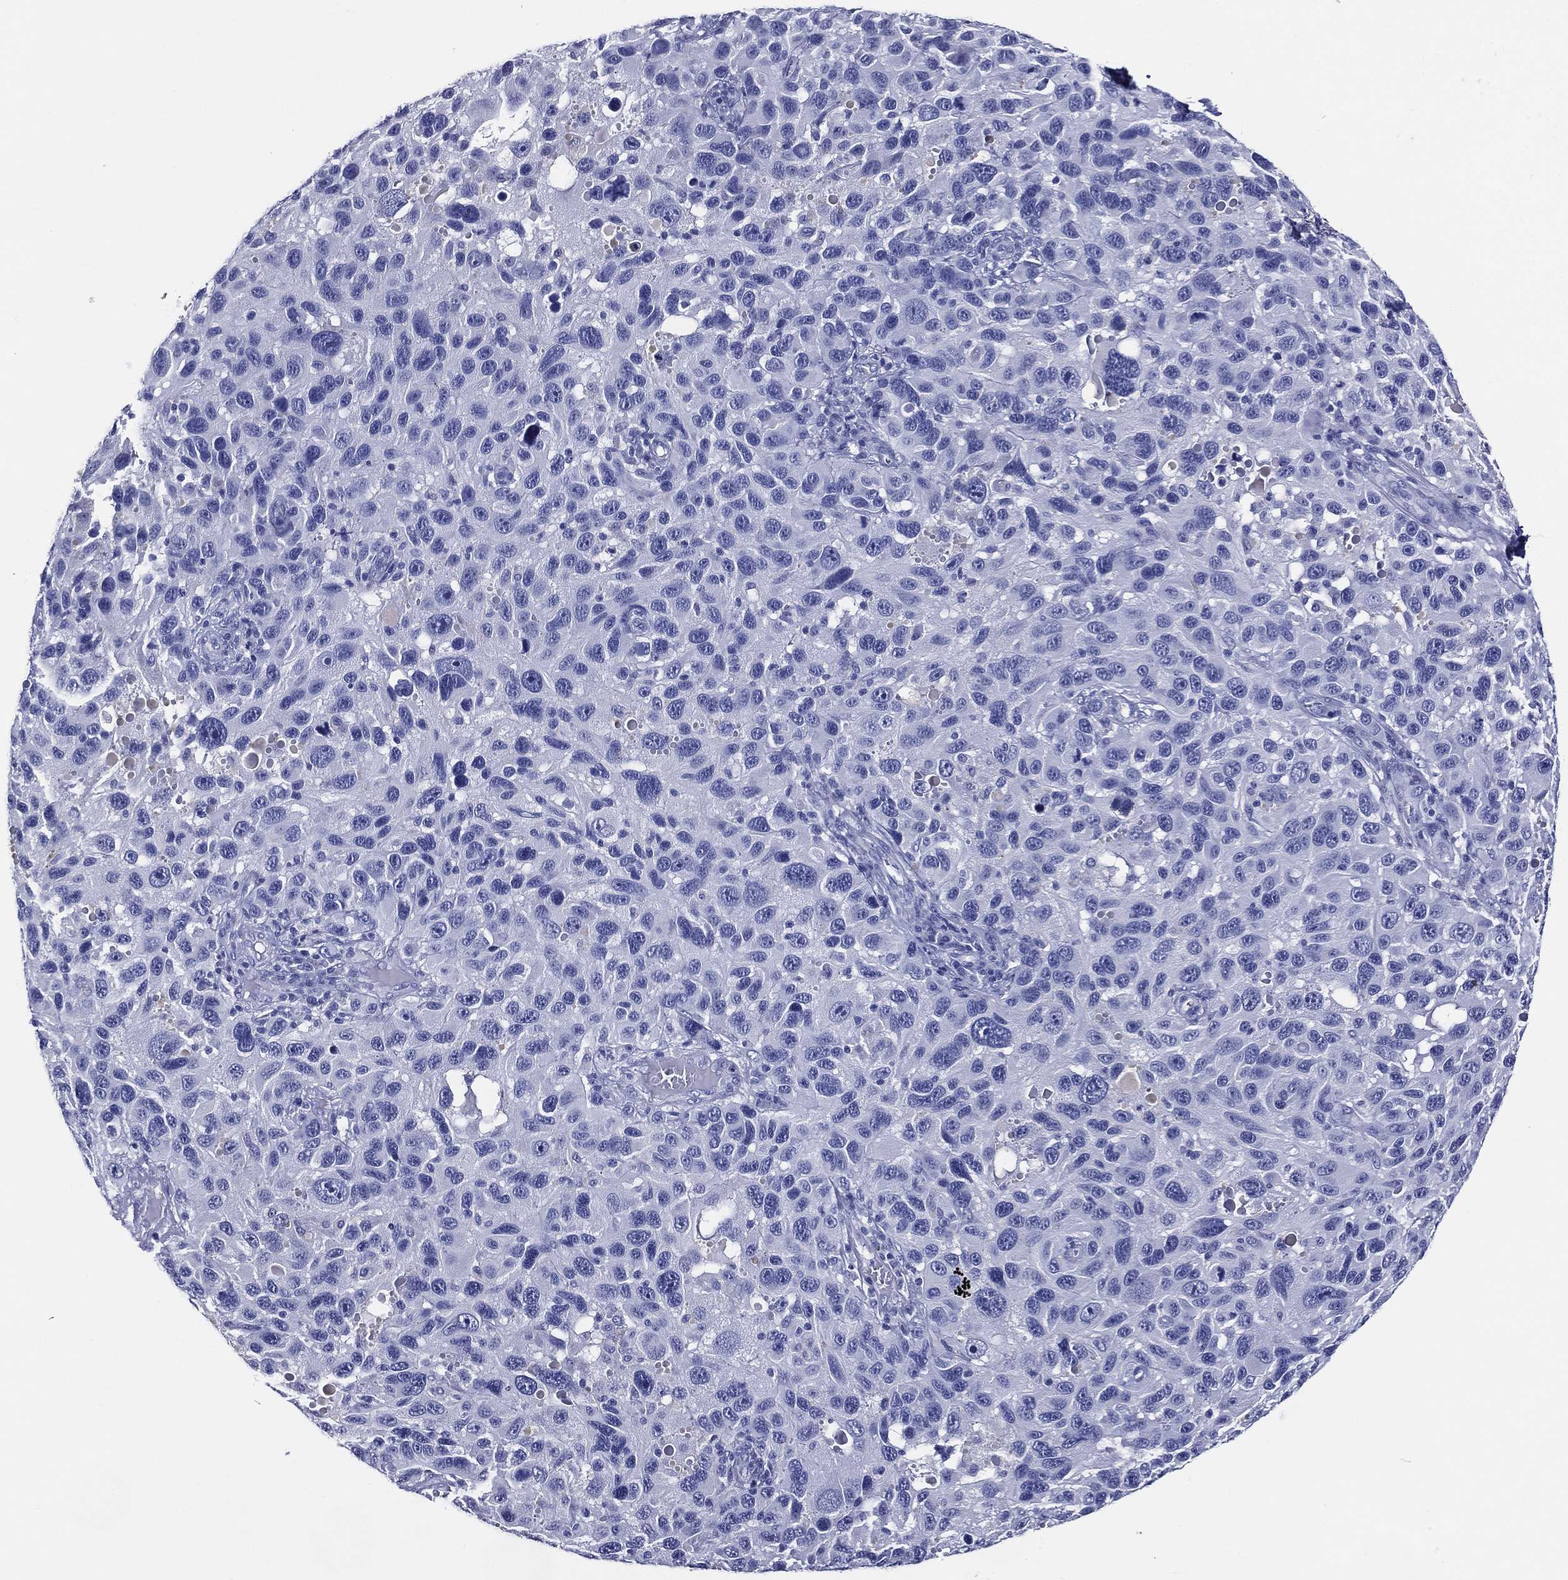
{"staining": {"intensity": "negative", "quantity": "none", "location": "none"}, "tissue": "melanoma", "cell_type": "Tumor cells", "image_type": "cancer", "snomed": [{"axis": "morphology", "description": "Malignant melanoma, NOS"}, {"axis": "topography", "description": "Skin"}], "caption": "Immunohistochemistry (IHC) of malignant melanoma reveals no staining in tumor cells.", "gene": "ACE2", "patient": {"sex": "male", "age": 53}}